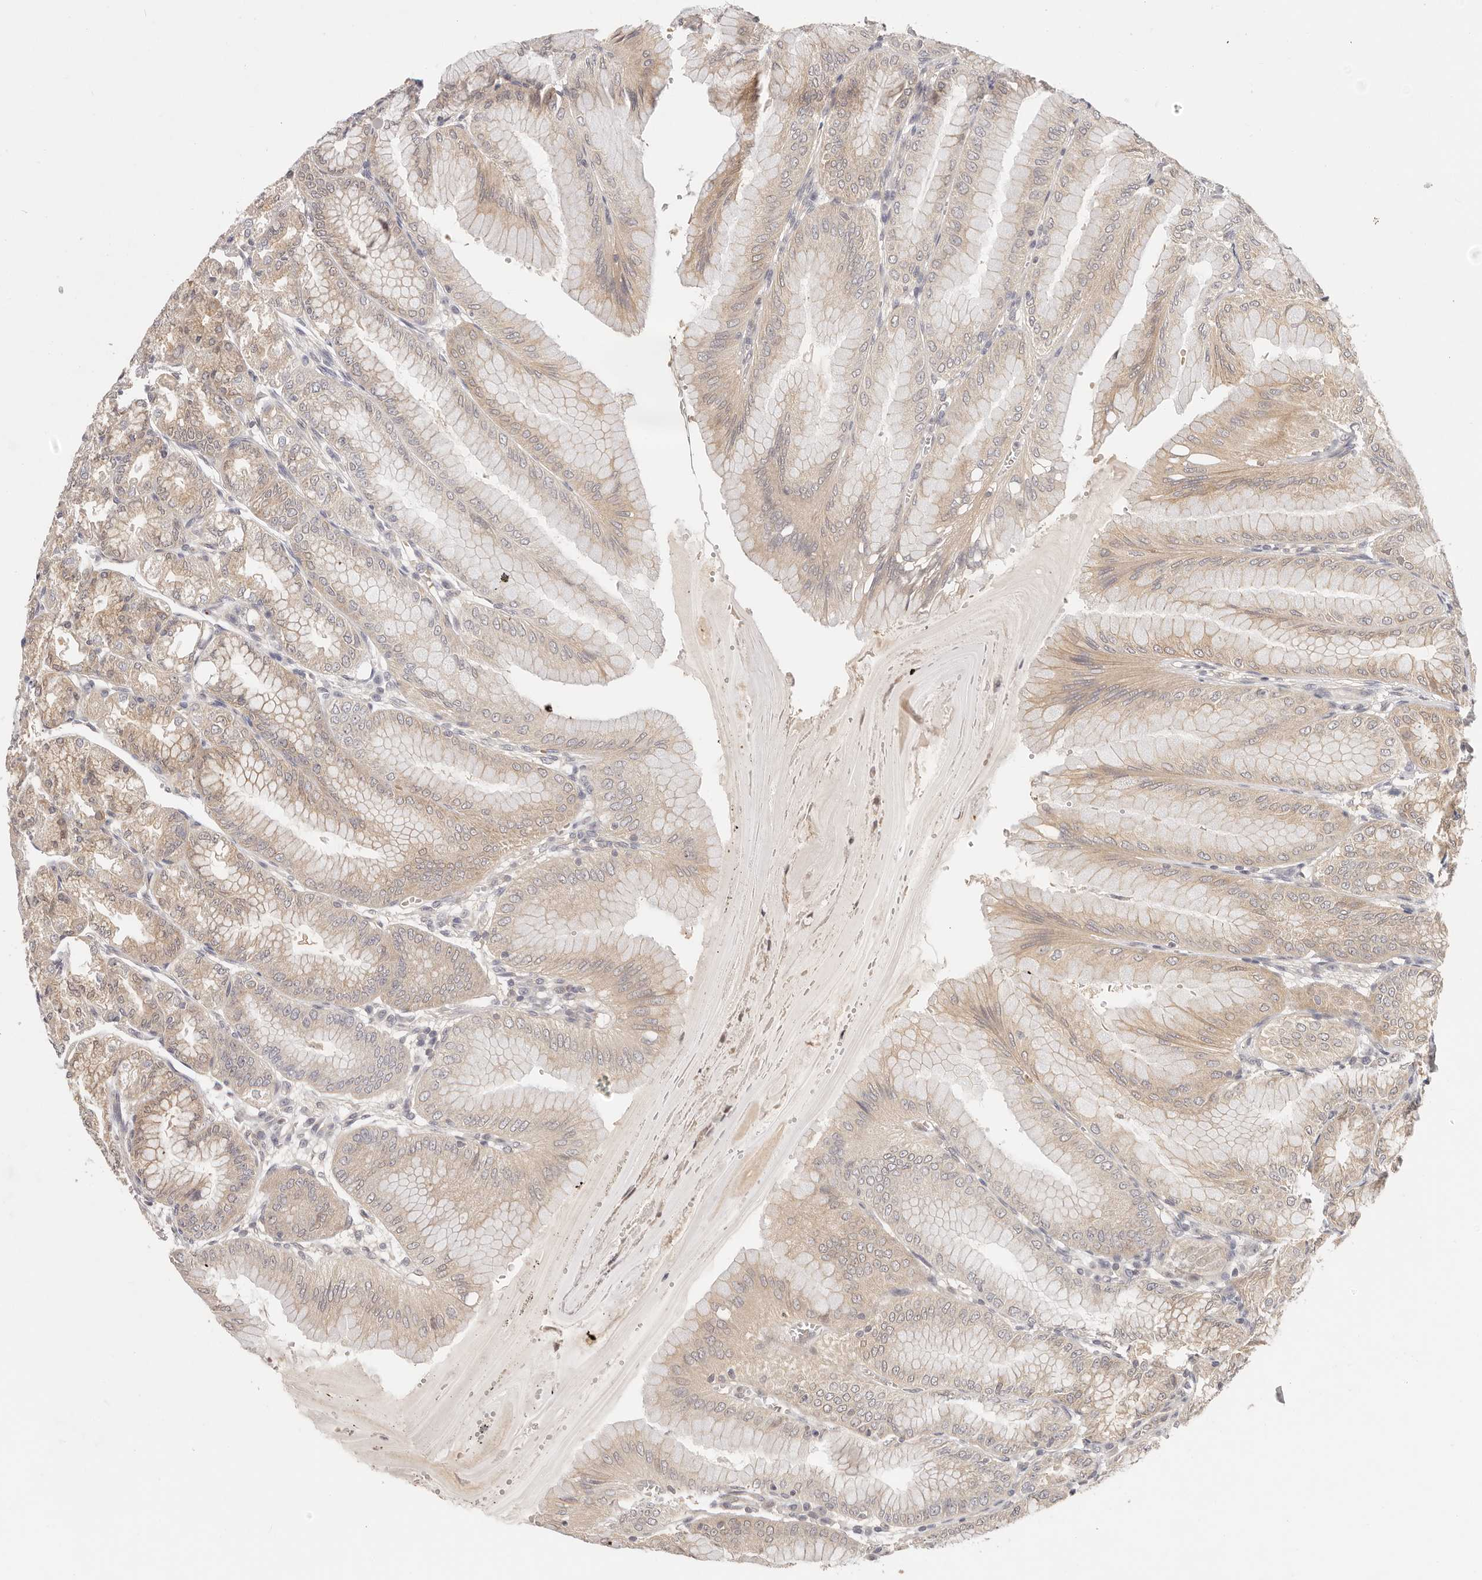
{"staining": {"intensity": "weak", "quantity": ">75%", "location": "cytoplasmic/membranous"}, "tissue": "stomach", "cell_type": "Glandular cells", "image_type": "normal", "snomed": [{"axis": "morphology", "description": "Normal tissue, NOS"}, {"axis": "topography", "description": "Stomach, lower"}], "caption": "A high-resolution histopathology image shows immunohistochemistry staining of benign stomach, which exhibits weak cytoplasmic/membranous positivity in approximately >75% of glandular cells. Immunohistochemistry stains the protein in brown and the nuclei are stained blue.", "gene": "GGPS1", "patient": {"sex": "male", "age": 71}}